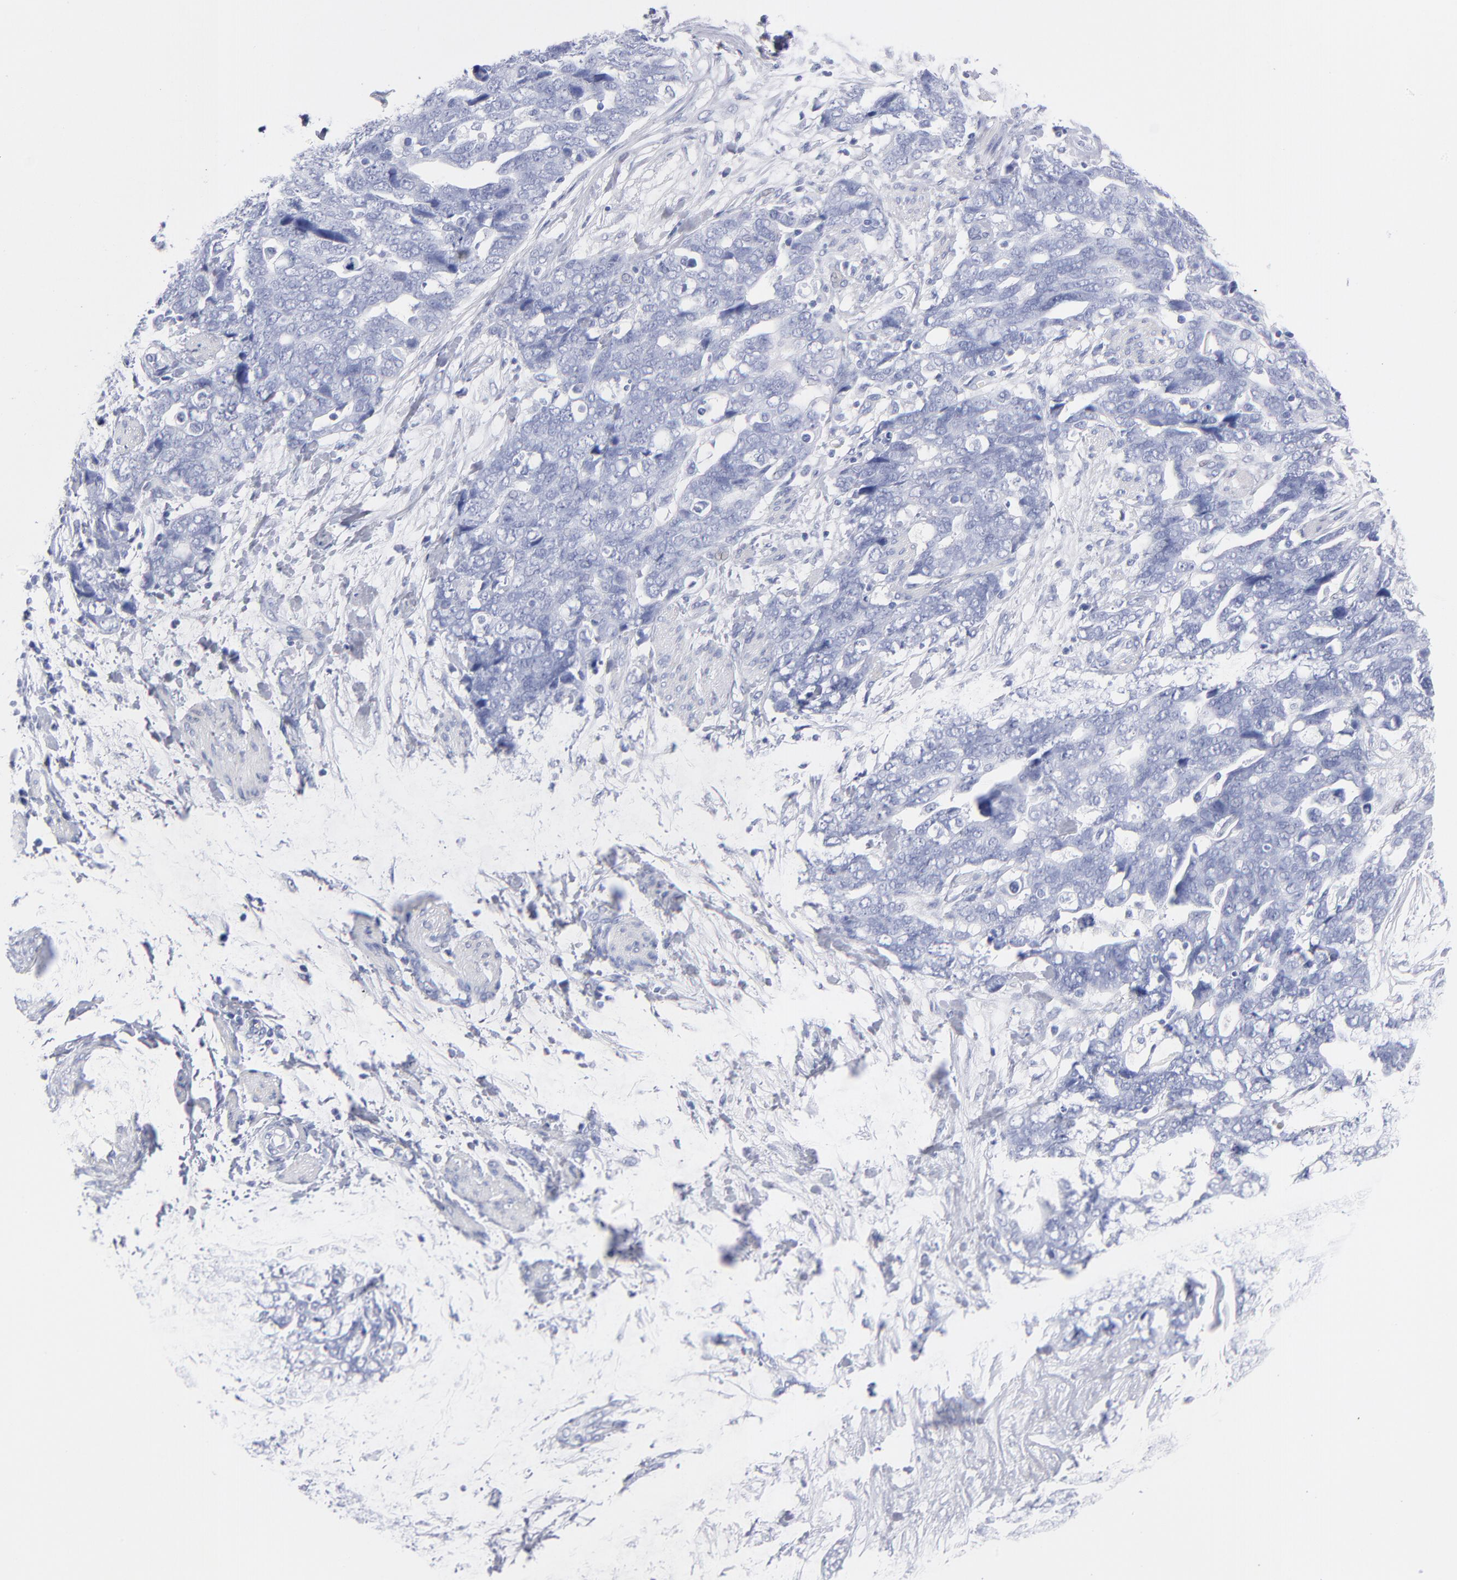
{"staining": {"intensity": "negative", "quantity": "none", "location": "none"}, "tissue": "ovarian cancer", "cell_type": "Tumor cells", "image_type": "cancer", "snomed": [{"axis": "morphology", "description": "Normal tissue, NOS"}, {"axis": "morphology", "description": "Cystadenocarcinoma, serous, NOS"}, {"axis": "topography", "description": "Fallopian tube"}, {"axis": "topography", "description": "Ovary"}], "caption": "This is an IHC micrograph of human ovarian serous cystadenocarcinoma. There is no positivity in tumor cells.", "gene": "ARG1", "patient": {"sex": "female", "age": 56}}